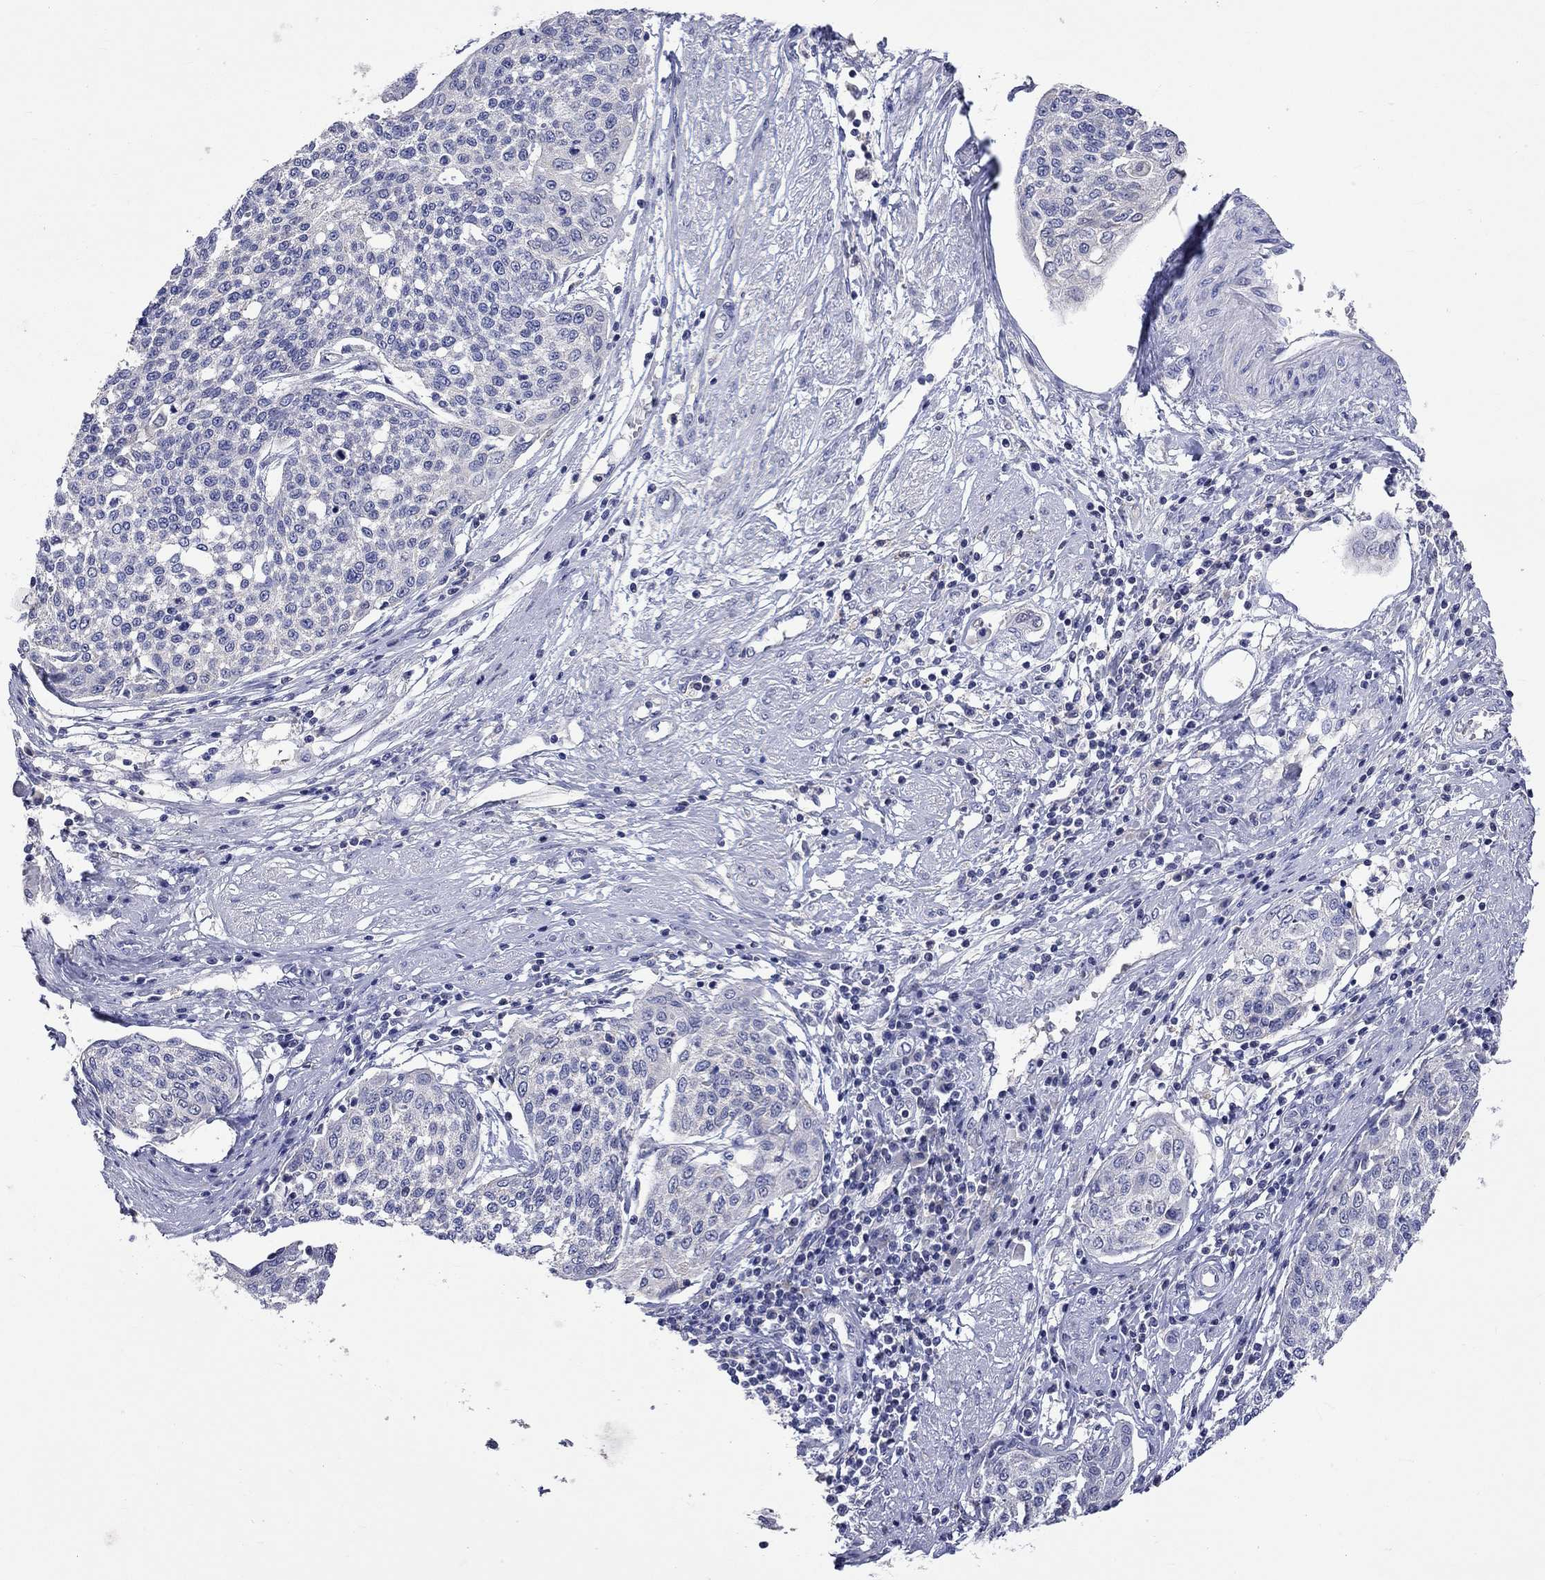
{"staining": {"intensity": "negative", "quantity": "none", "location": "none"}, "tissue": "cervical cancer", "cell_type": "Tumor cells", "image_type": "cancer", "snomed": [{"axis": "morphology", "description": "Squamous cell carcinoma, NOS"}, {"axis": "topography", "description": "Cervix"}], "caption": "DAB (3,3'-diaminobenzidine) immunohistochemical staining of human squamous cell carcinoma (cervical) reveals no significant positivity in tumor cells. The staining is performed using DAB brown chromogen with nuclei counter-stained in using hematoxylin.", "gene": "LRFN4", "patient": {"sex": "female", "age": 34}}